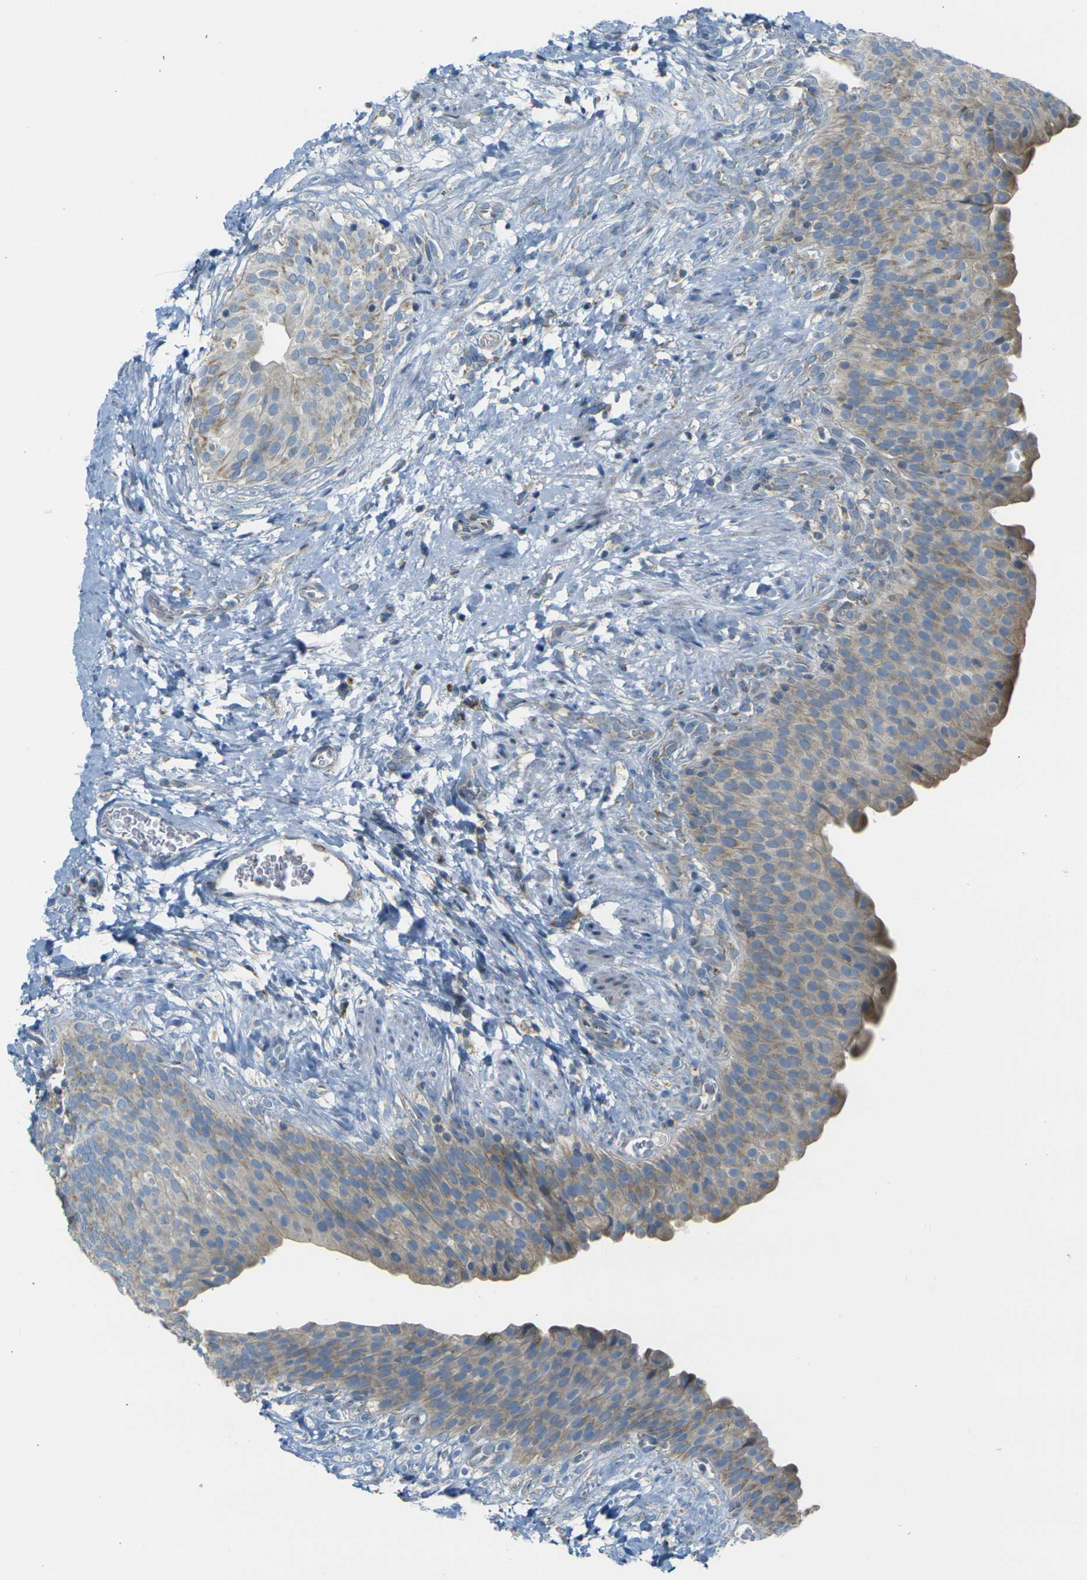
{"staining": {"intensity": "weak", "quantity": ">75%", "location": "cytoplasmic/membranous"}, "tissue": "urinary bladder", "cell_type": "Urothelial cells", "image_type": "normal", "snomed": [{"axis": "morphology", "description": "Normal tissue, NOS"}, {"axis": "topography", "description": "Urinary bladder"}], "caption": "DAB (3,3'-diaminobenzidine) immunohistochemical staining of normal urinary bladder shows weak cytoplasmic/membranous protein positivity in approximately >75% of urothelial cells.", "gene": "PARD6B", "patient": {"sex": "female", "age": 79}}